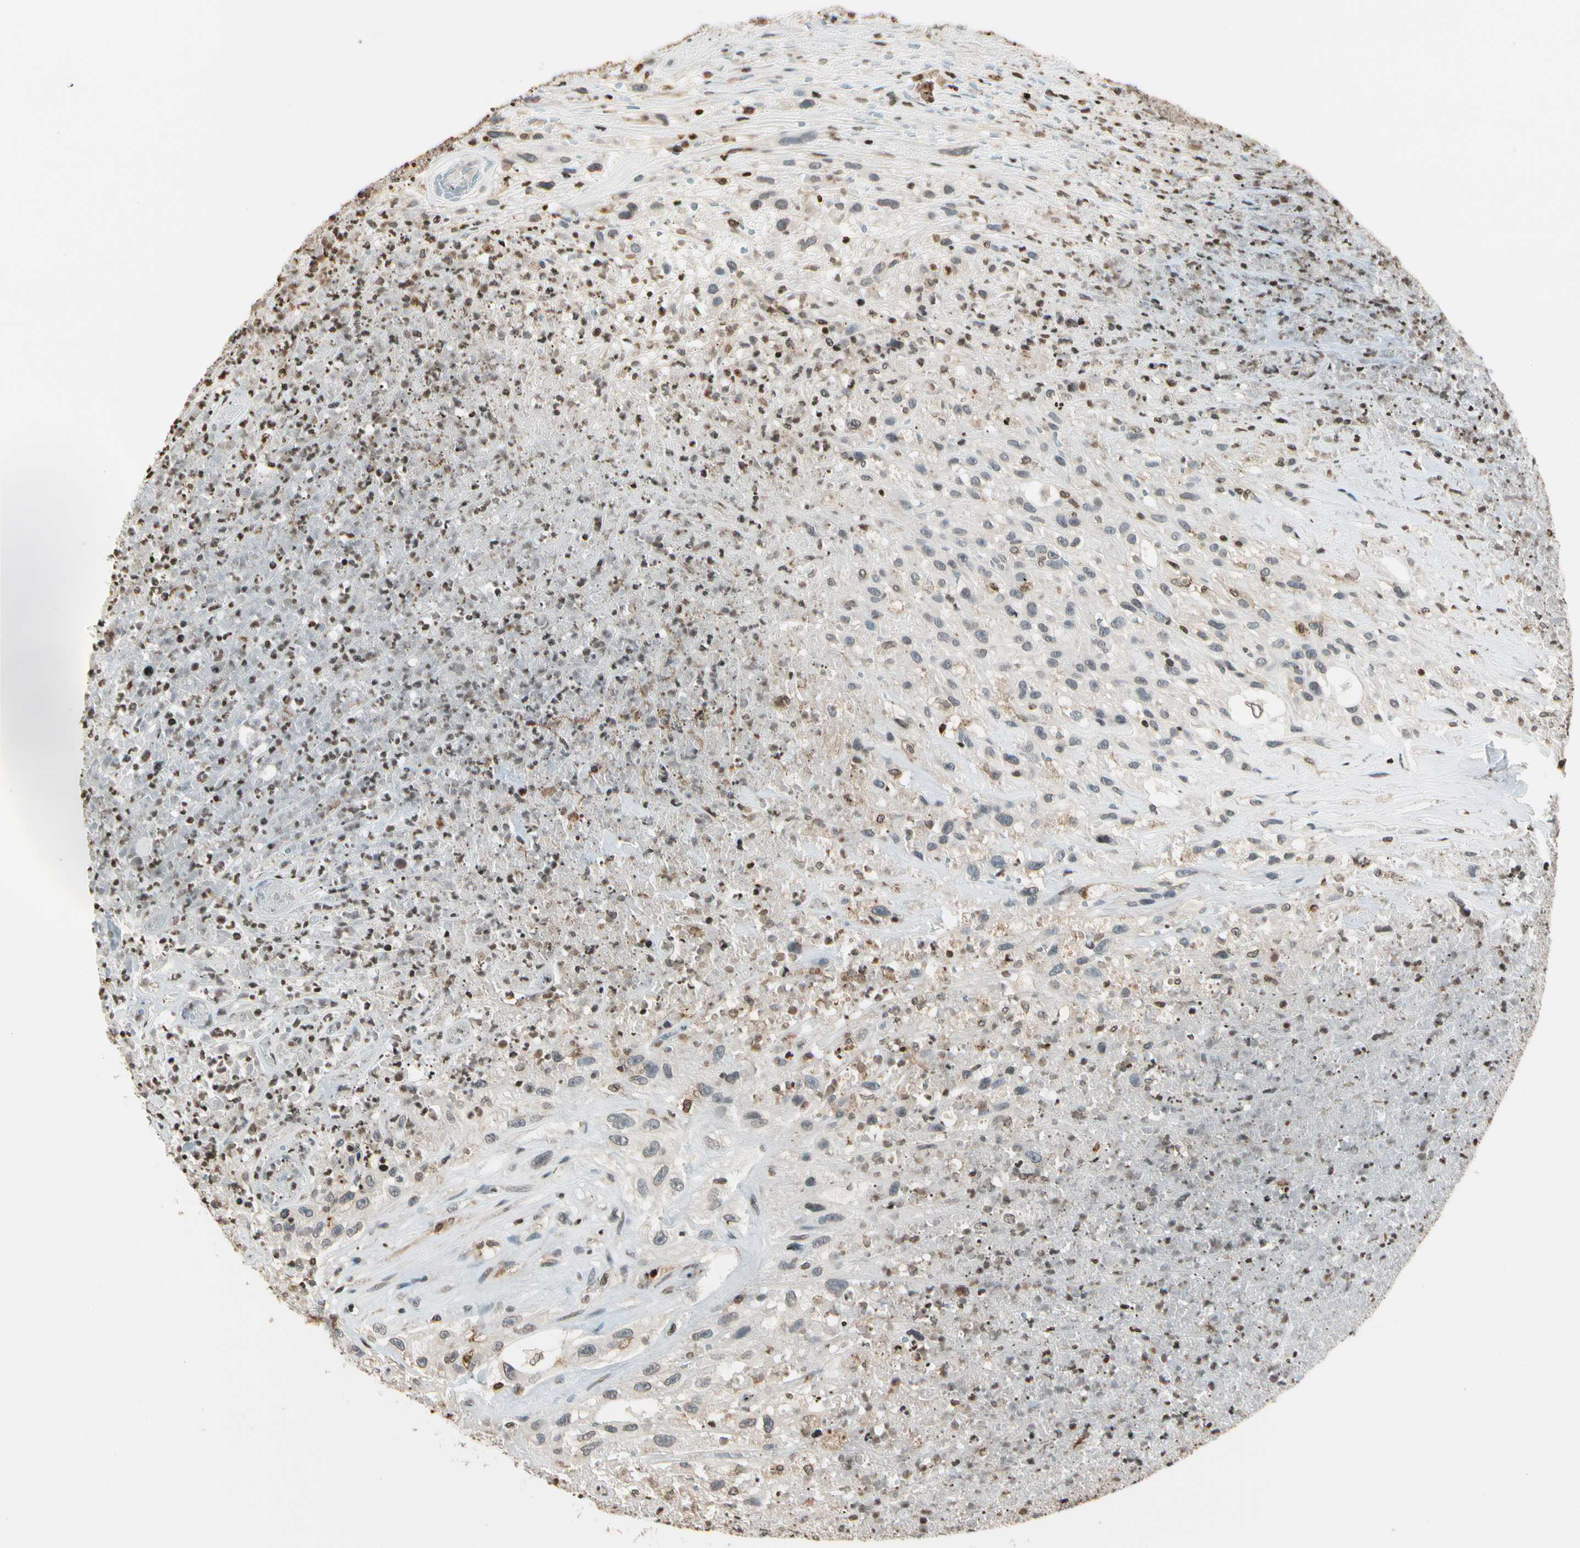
{"staining": {"intensity": "weak", "quantity": "<25%", "location": "nuclear"}, "tissue": "urothelial cancer", "cell_type": "Tumor cells", "image_type": "cancer", "snomed": [{"axis": "morphology", "description": "Urothelial carcinoma, High grade"}, {"axis": "topography", "description": "Urinary bladder"}], "caption": "Urothelial cancer was stained to show a protein in brown. There is no significant positivity in tumor cells.", "gene": "FER", "patient": {"sex": "male", "age": 66}}